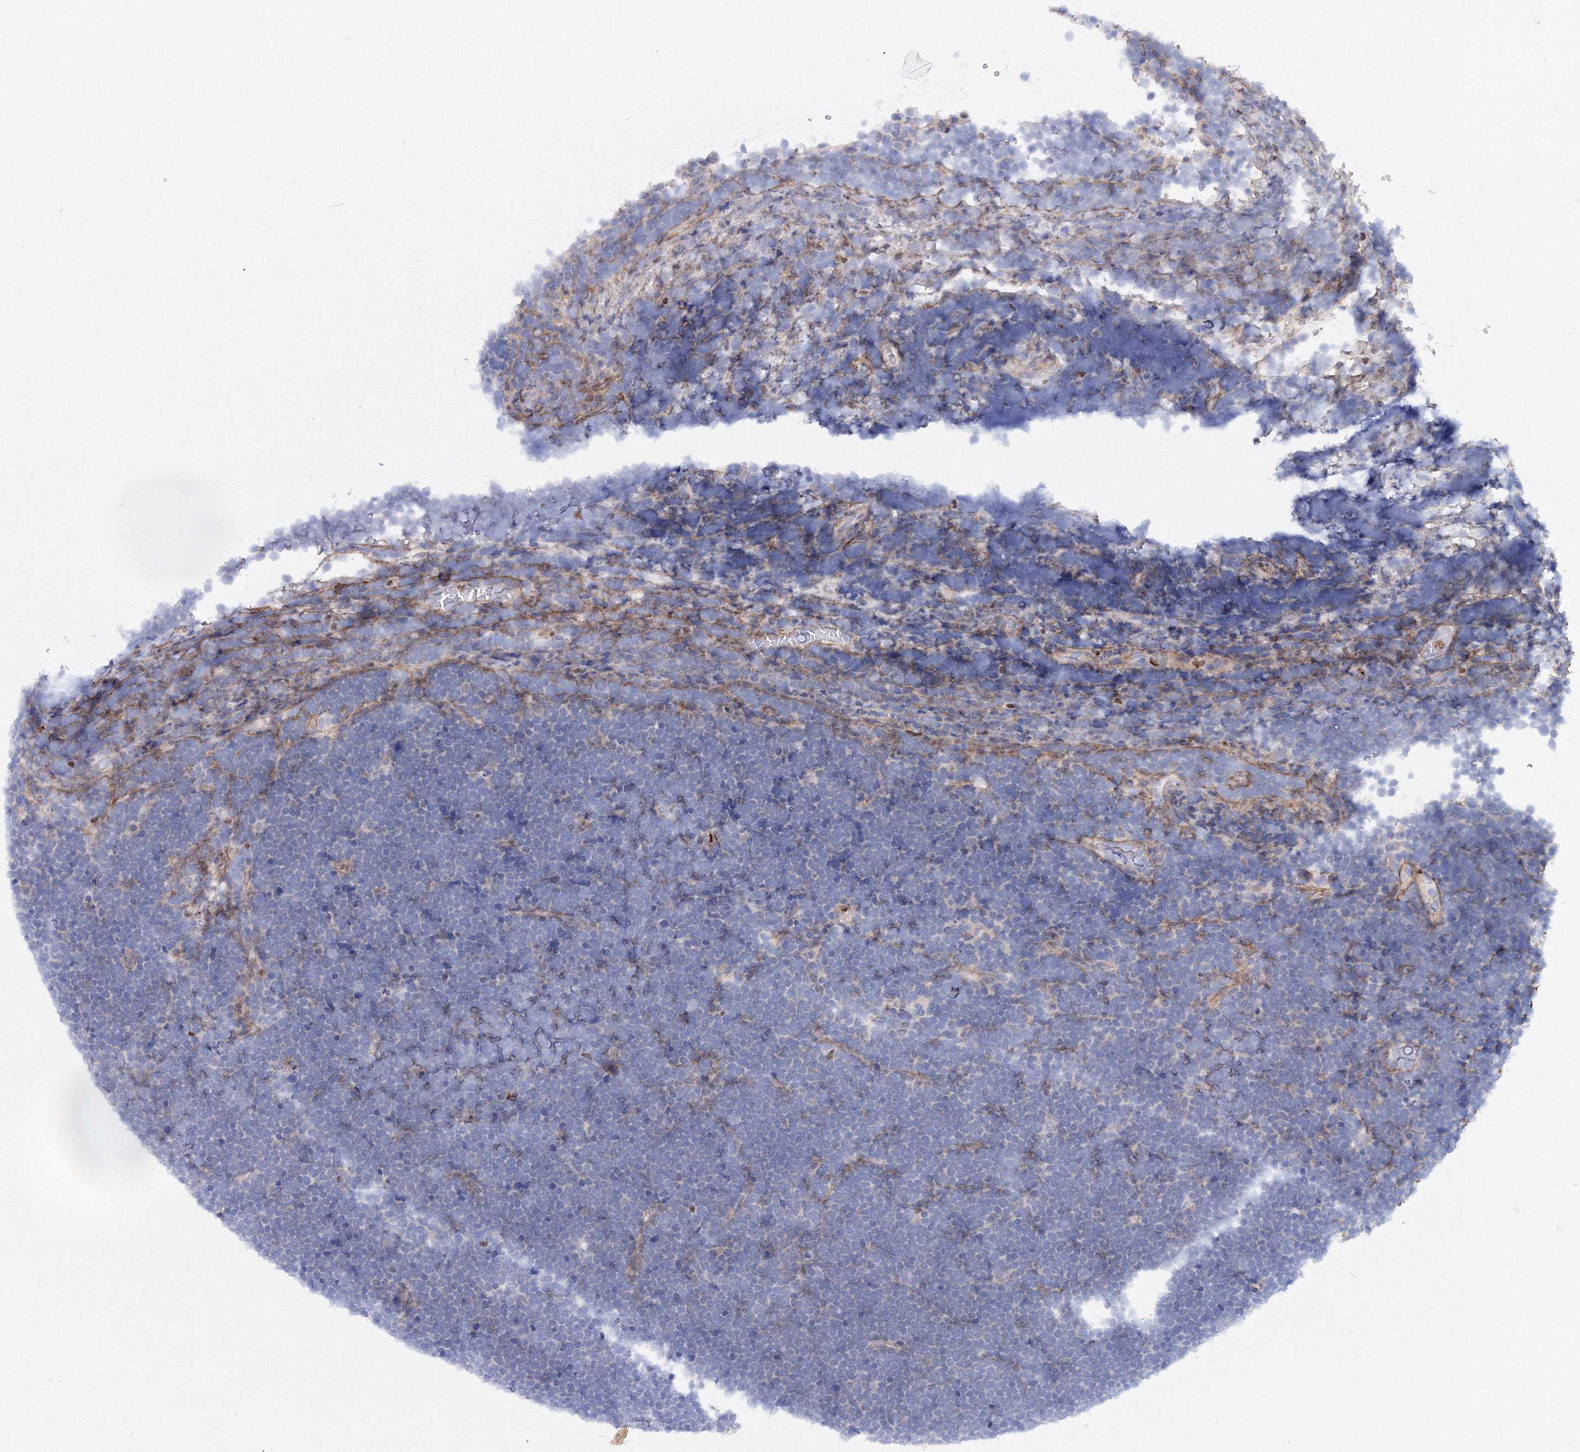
{"staining": {"intensity": "negative", "quantity": "none", "location": "none"}, "tissue": "lymphoma", "cell_type": "Tumor cells", "image_type": "cancer", "snomed": [{"axis": "morphology", "description": "Malignant lymphoma, non-Hodgkin's type, High grade"}, {"axis": "topography", "description": "Lymph node"}], "caption": "Protein analysis of lymphoma reveals no significant staining in tumor cells.", "gene": "C11orf52", "patient": {"sex": "male", "age": 13}}